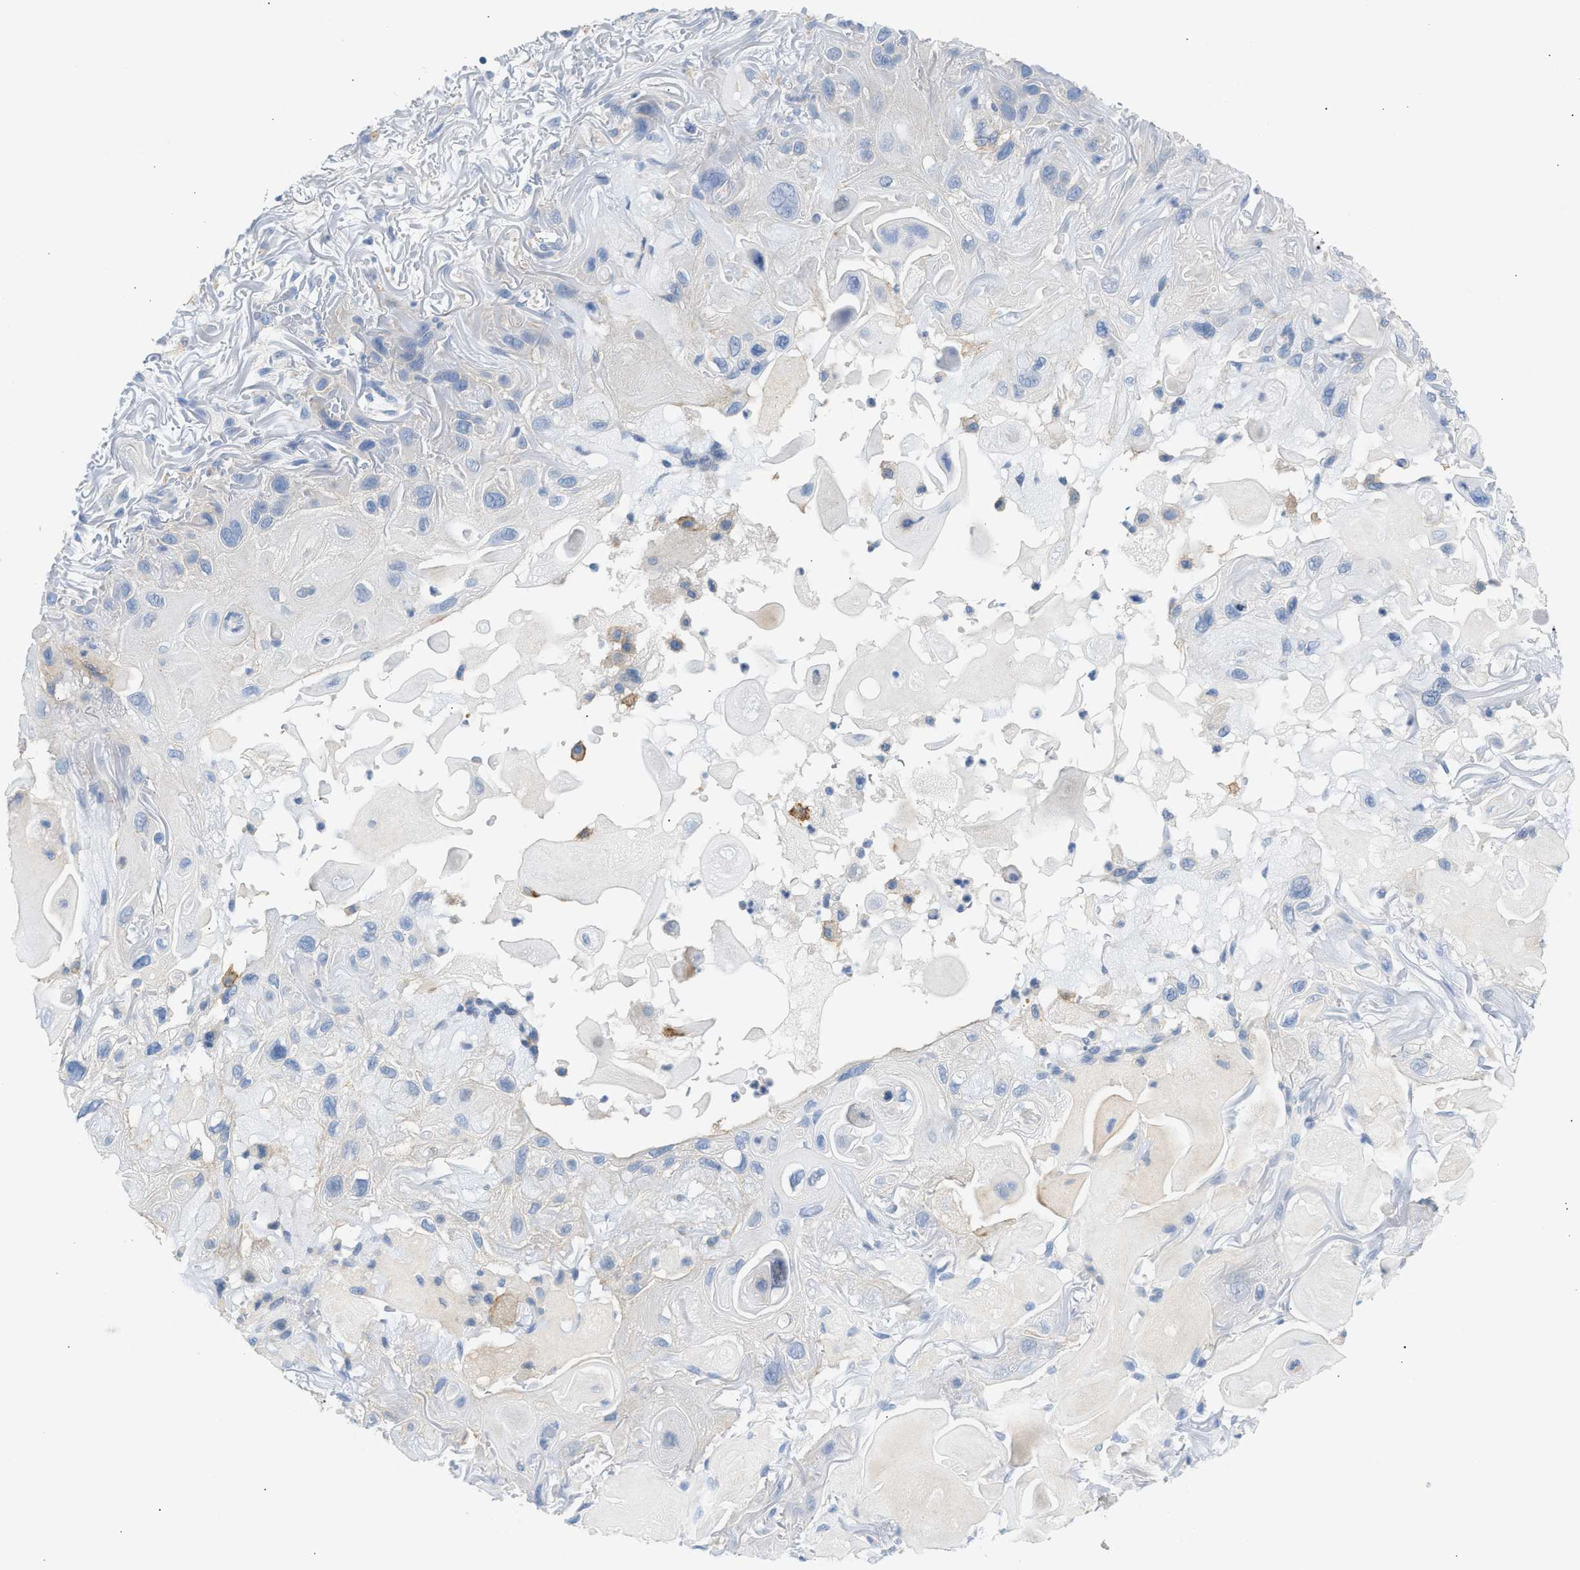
{"staining": {"intensity": "negative", "quantity": "none", "location": "none"}, "tissue": "skin cancer", "cell_type": "Tumor cells", "image_type": "cancer", "snomed": [{"axis": "morphology", "description": "Squamous cell carcinoma, NOS"}, {"axis": "topography", "description": "Skin"}], "caption": "High power microscopy image of an immunohistochemistry (IHC) photomicrograph of skin cancer, revealing no significant expression in tumor cells. (DAB (3,3'-diaminobenzidine) IHC with hematoxylin counter stain).", "gene": "ERBB2", "patient": {"sex": "female", "age": 77}}